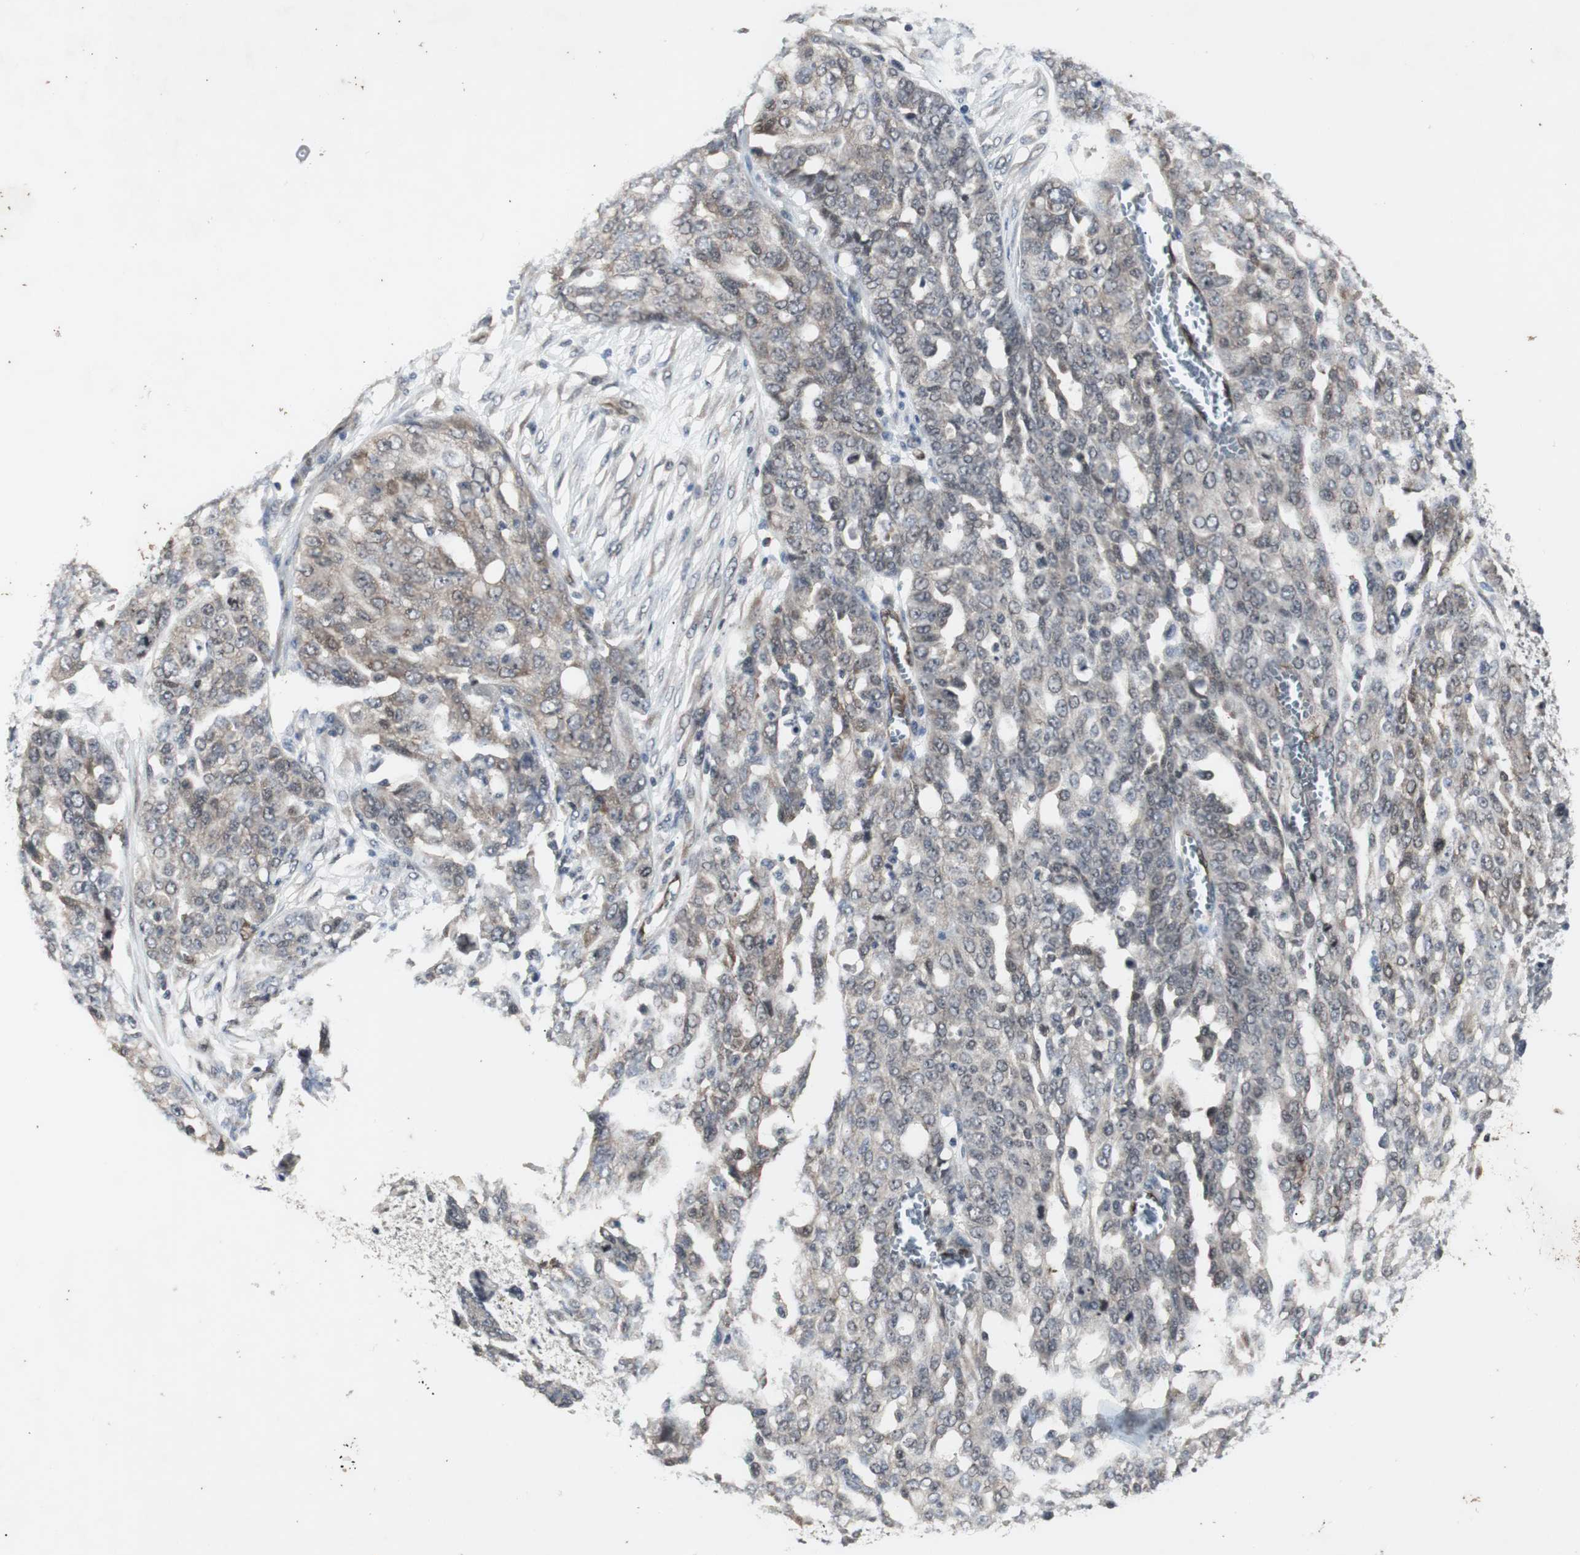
{"staining": {"intensity": "weak", "quantity": "25%-75%", "location": "cytoplasmic/membranous"}, "tissue": "ovarian cancer", "cell_type": "Tumor cells", "image_type": "cancer", "snomed": [{"axis": "morphology", "description": "Cystadenocarcinoma, serous, NOS"}, {"axis": "topography", "description": "Soft tissue"}, {"axis": "topography", "description": "Ovary"}], "caption": "Immunohistochemistry of human ovarian cancer displays low levels of weak cytoplasmic/membranous expression in about 25%-75% of tumor cells.", "gene": "SMAD1", "patient": {"sex": "female", "age": 57}}